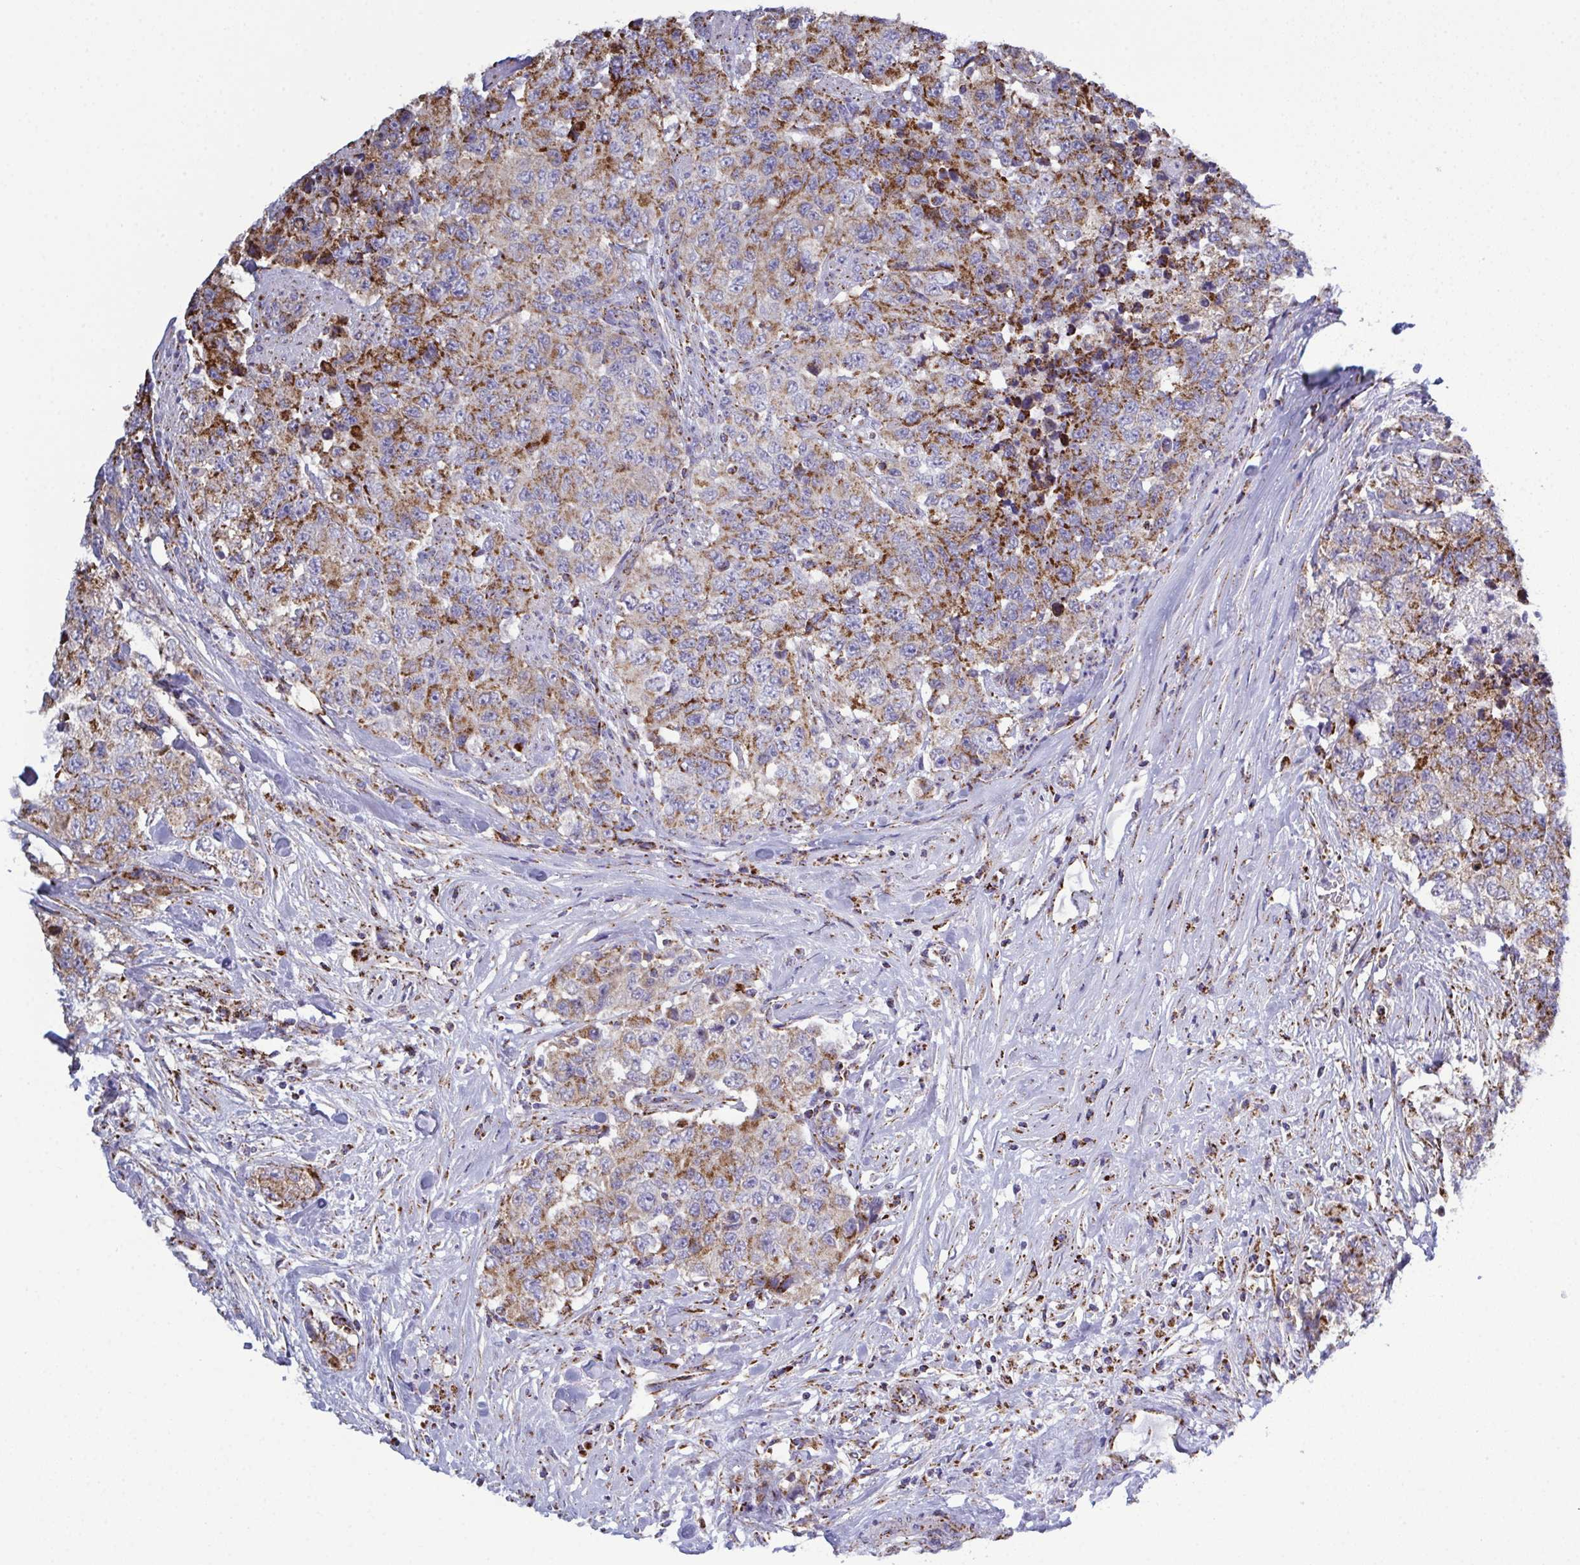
{"staining": {"intensity": "moderate", "quantity": ">75%", "location": "cytoplasmic/membranous"}, "tissue": "urothelial cancer", "cell_type": "Tumor cells", "image_type": "cancer", "snomed": [{"axis": "morphology", "description": "Urothelial carcinoma, High grade"}, {"axis": "topography", "description": "Urinary bladder"}], "caption": "A brown stain labels moderate cytoplasmic/membranous positivity of a protein in human urothelial carcinoma (high-grade) tumor cells. The protein of interest is shown in brown color, while the nuclei are stained blue.", "gene": "CSDE1", "patient": {"sex": "female", "age": 78}}